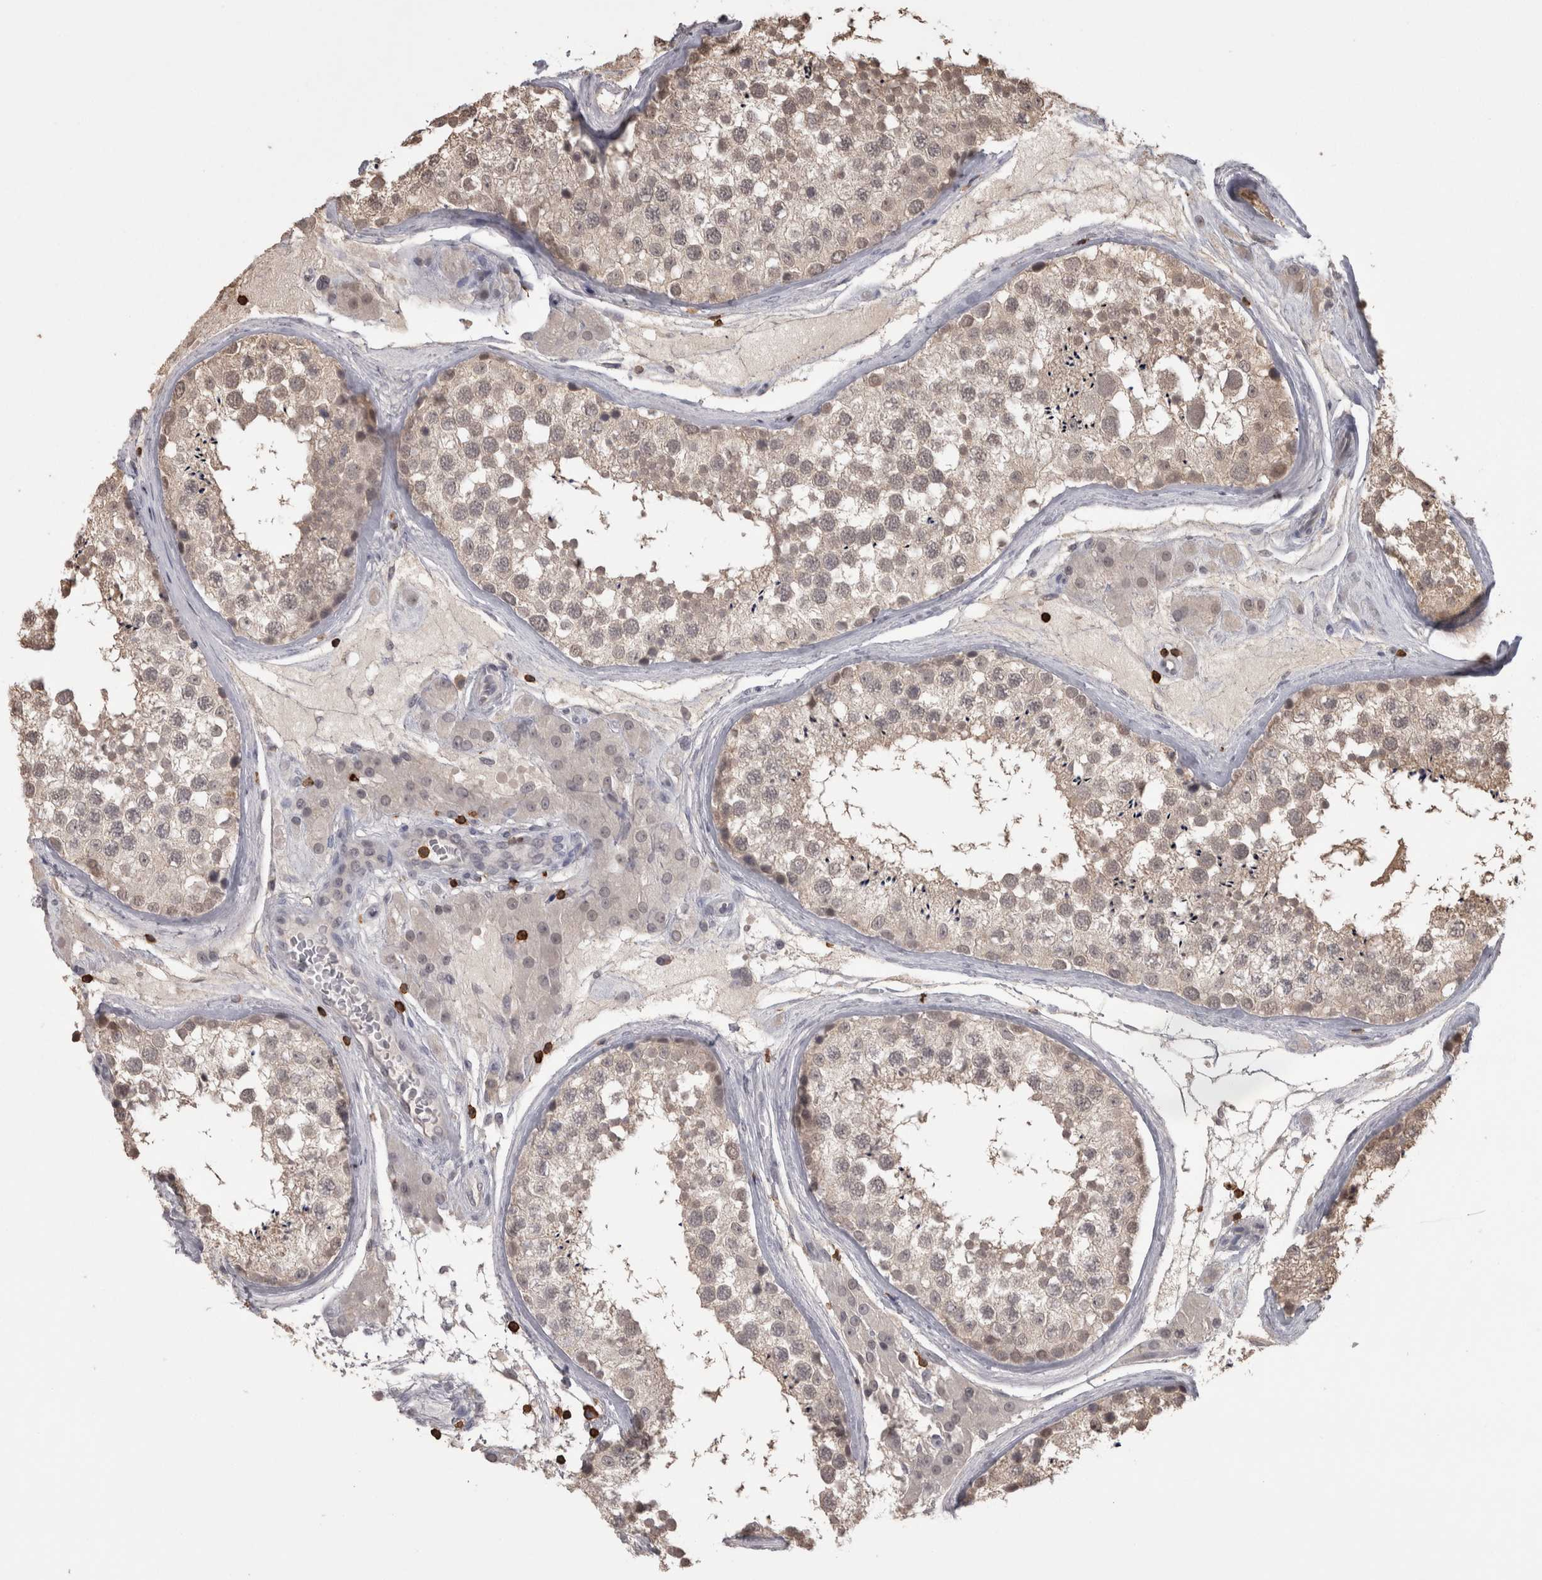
{"staining": {"intensity": "weak", "quantity": "25%-75%", "location": "cytoplasmic/membranous,nuclear"}, "tissue": "testis", "cell_type": "Cells in seminiferous ducts", "image_type": "normal", "snomed": [{"axis": "morphology", "description": "Normal tissue, NOS"}, {"axis": "topography", "description": "Testis"}], "caption": "An immunohistochemistry (IHC) photomicrograph of benign tissue is shown. Protein staining in brown shows weak cytoplasmic/membranous,nuclear positivity in testis within cells in seminiferous ducts.", "gene": "SKAP1", "patient": {"sex": "male", "age": 46}}